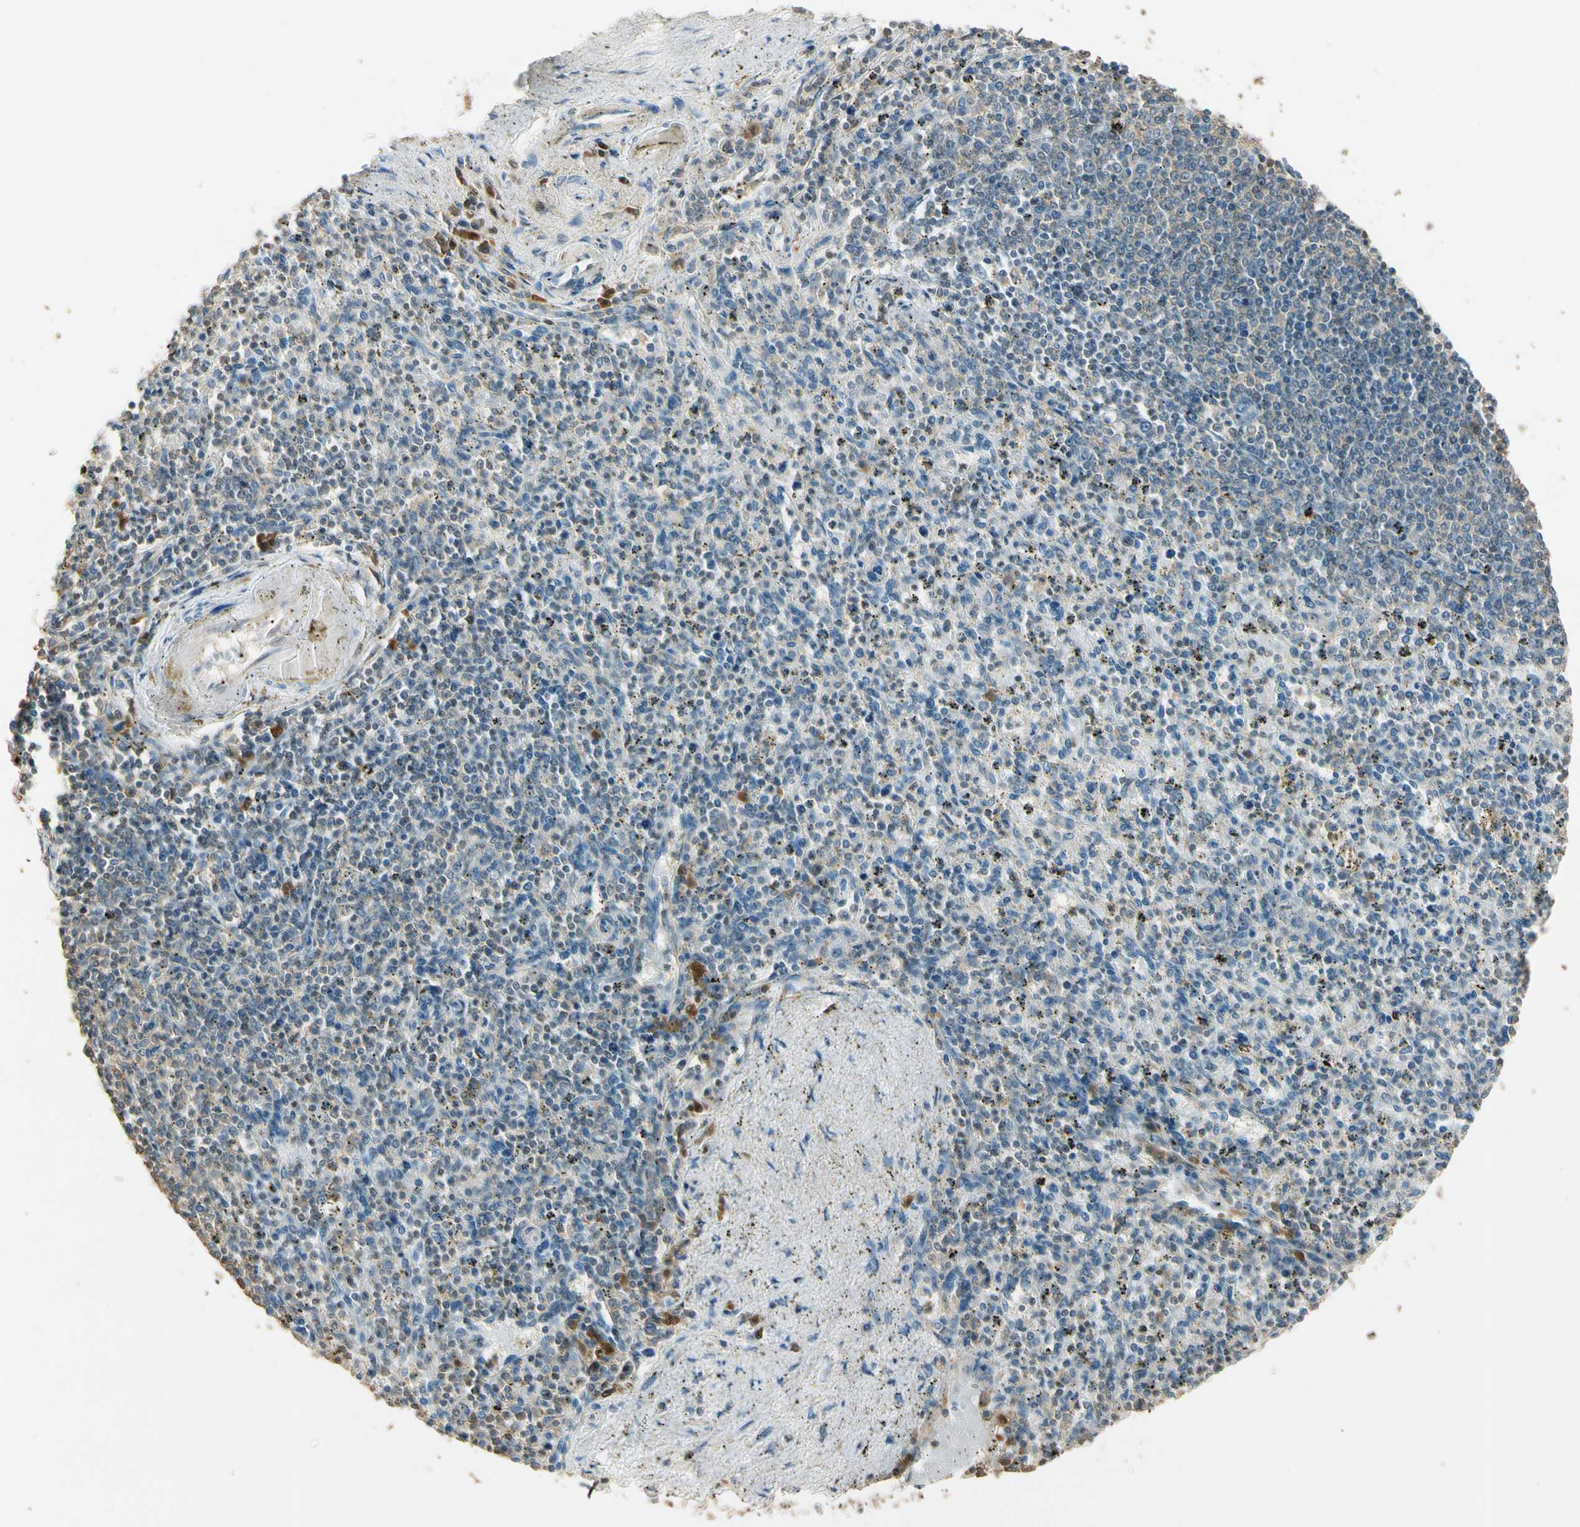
{"staining": {"intensity": "weak", "quantity": ">75%", "location": "cytoplasmic/membranous"}, "tissue": "spleen", "cell_type": "Cells in red pulp", "image_type": "normal", "snomed": [{"axis": "morphology", "description": "Normal tissue, NOS"}, {"axis": "topography", "description": "Spleen"}], "caption": "The immunohistochemical stain labels weak cytoplasmic/membranous staining in cells in red pulp of benign spleen. (brown staining indicates protein expression, while blue staining denotes nuclei).", "gene": "PLXNA1", "patient": {"sex": "male", "age": 72}}